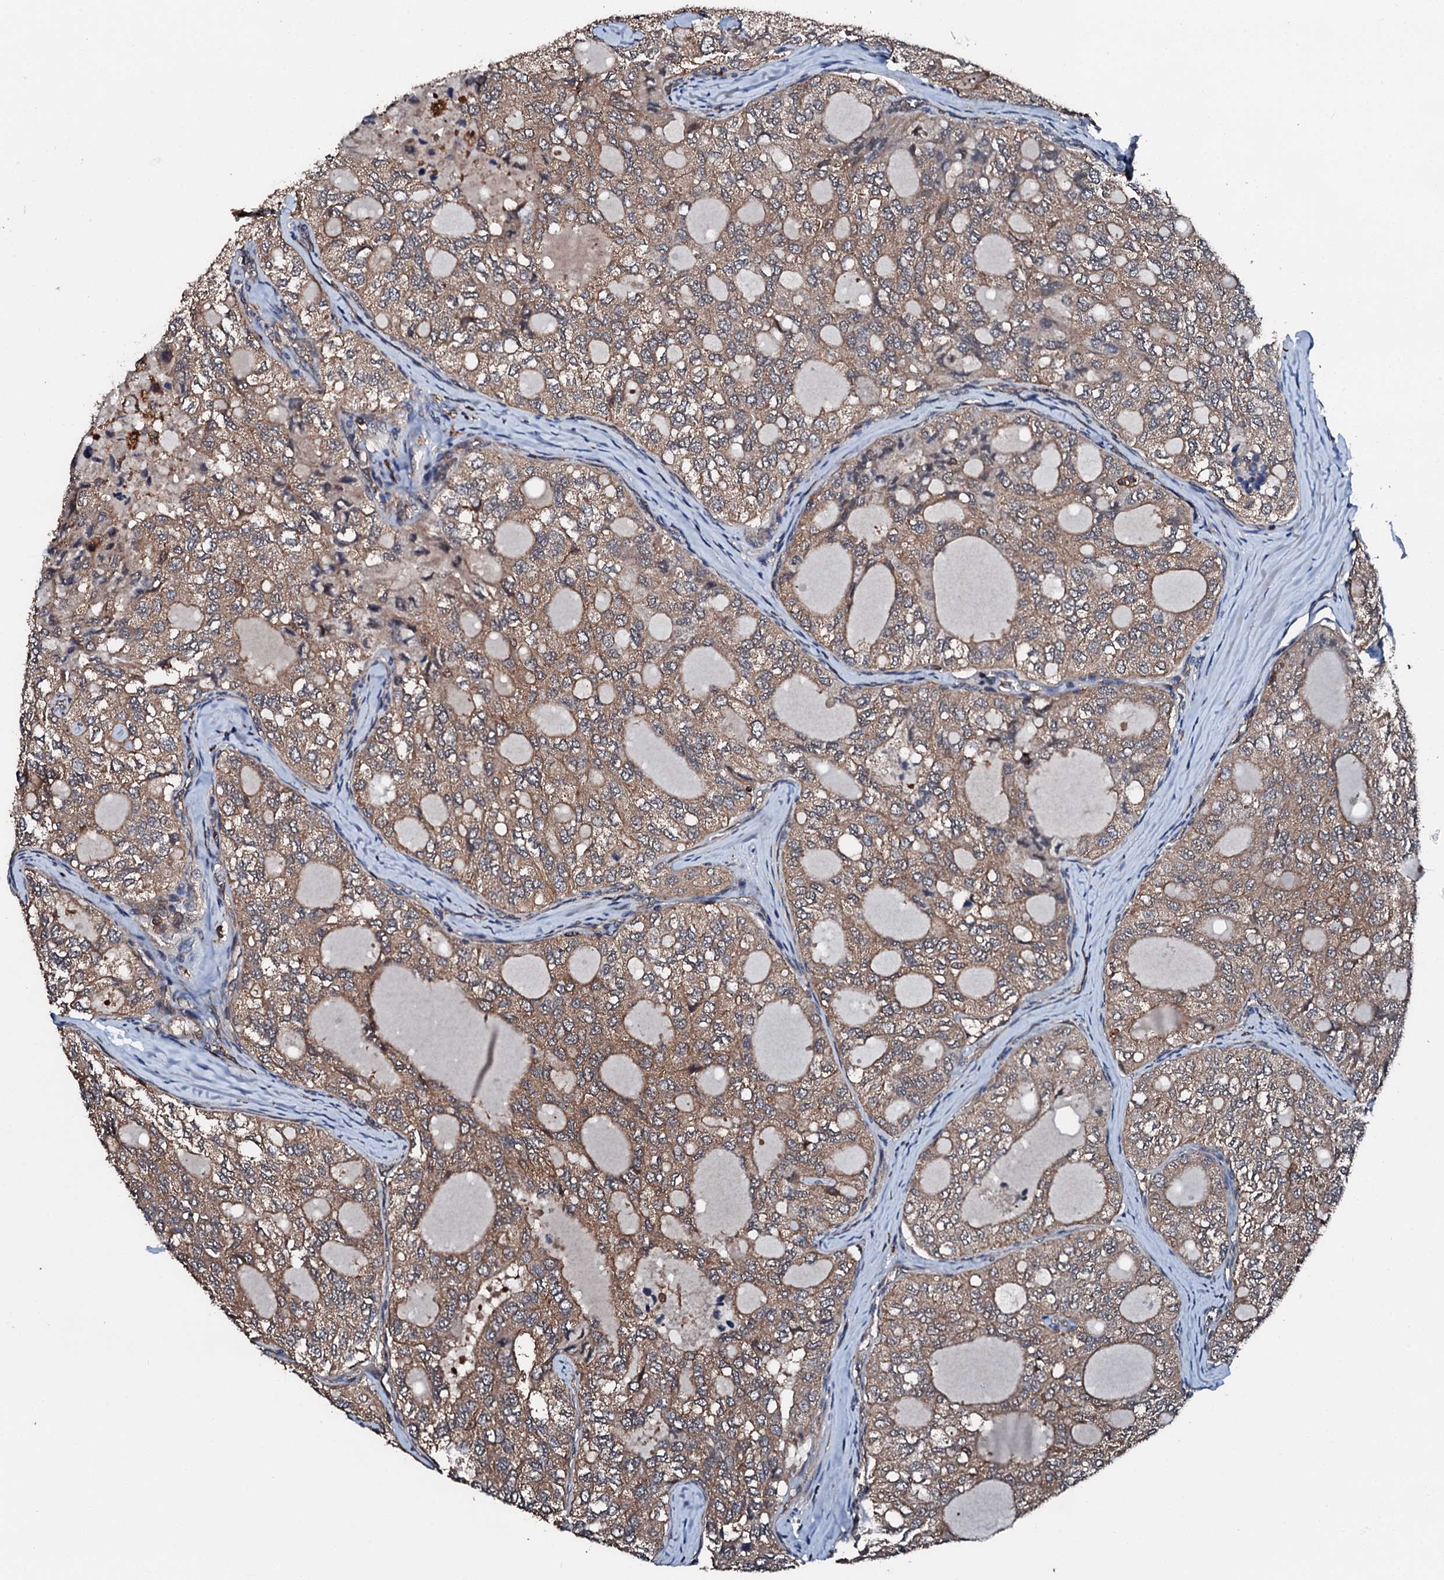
{"staining": {"intensity": "weak", "quantity": ">75%", "location": "cytoplasmic/membranous"}, "tissue": "thyroid cancer", "cell_type": "Tumor cells", "image_type": "cancer", "snomed": [{"axis": "morphology", "description": "Follicular adenoma carcinoma, NOS"}, {"axis": "topography", "description": "Thyroid gland"}], "caption": "This histopathology image reveals immunohistochemistry (IHC) staining of human thyroid cancer (follicular adenoma carcinoma), with low weak cytoplasmic/membranous expression in approximately >75% of tumor cells.", "gene": "FGD4", "patient": {"sex": "male", "age": 75}}